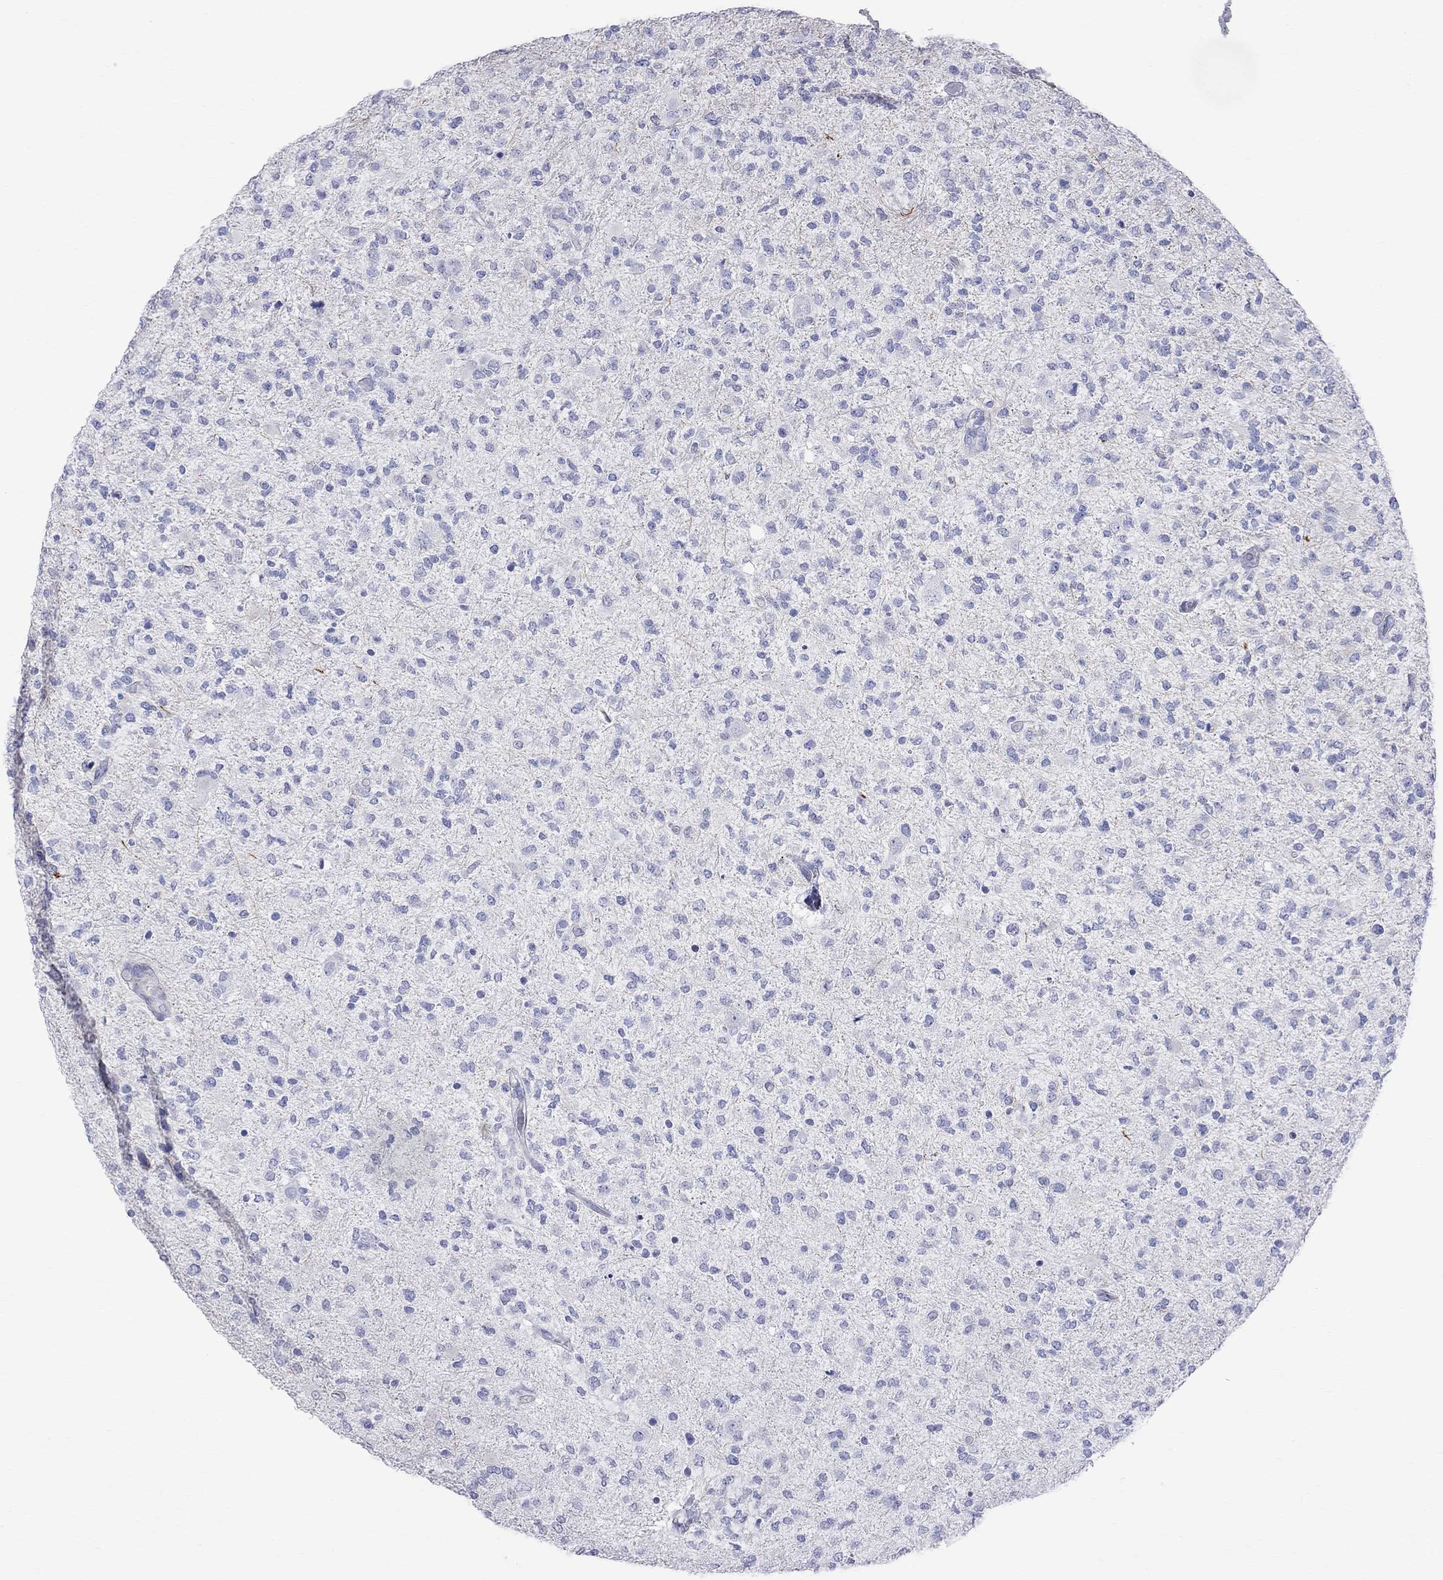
{"staining": {"intensity": "negative", "quantity": "none", "location": "none"}, "tissue": "glioma", "cell_type": "Tumor cells", "image_type": "cancer", "snomed": [{"axis": "morphology", "description": "Glioma, malignant, High grade"}, {"axis": "topography", "description": "Cerebral cortex"}], "caption": "IHC micrograph of neoplastic tissue: glioma stained with DAB shows no significant protein positivity in tumor cells.", "gene": "S100A3", "patient": {"sex": "male", "age": 70}}